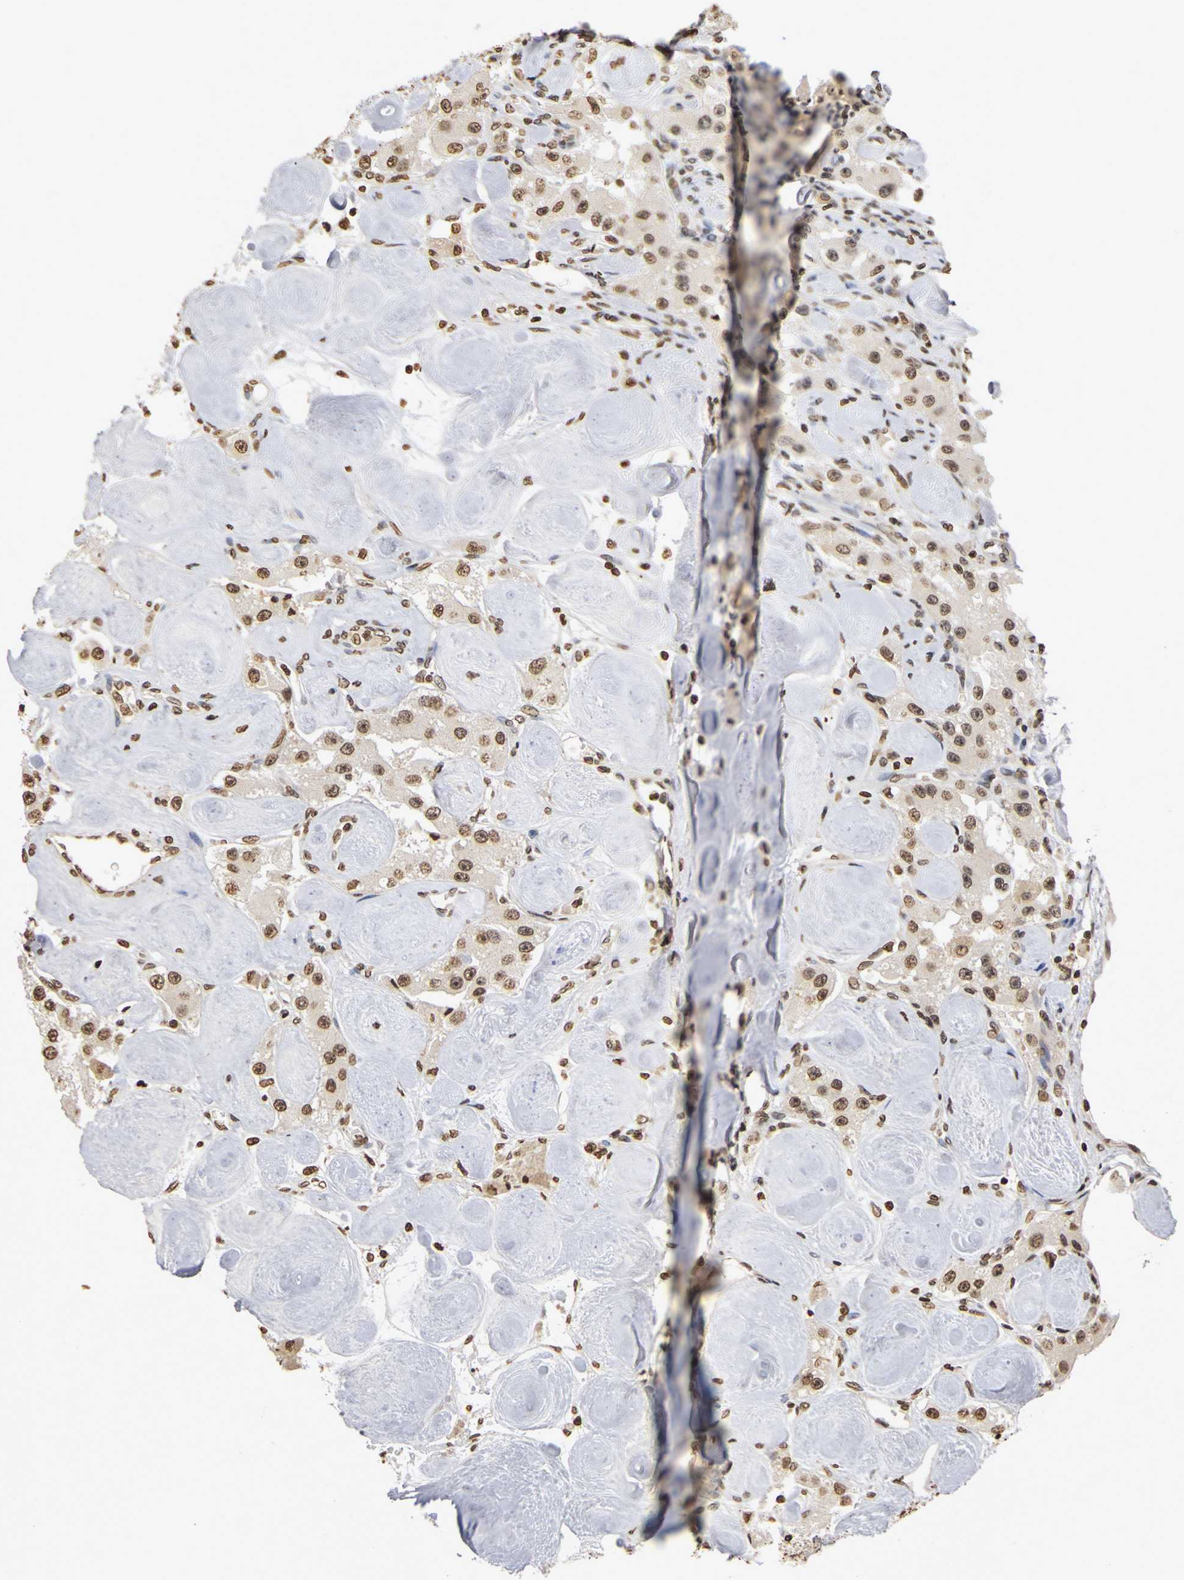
{"staining": {"intensity": "moderate", "quantity": ">75%", "location": "nuclear"}, "tissue": "carcinoid", "cell_type": "Tumor cells", "image_type": "cancer", "snomed": [{"axis": "morphology", "description": "Carcinoid, malignant, NOS"}, {"axis": "topography", "description": "Pancreas"}], "caption": "Tumor cells show medium levels of moderate nuclear positivity in approximately >75% of cells in carcinoid (malignant).", "gene": "ERCC2", "patient": {"sex": "male", "age": 41}}